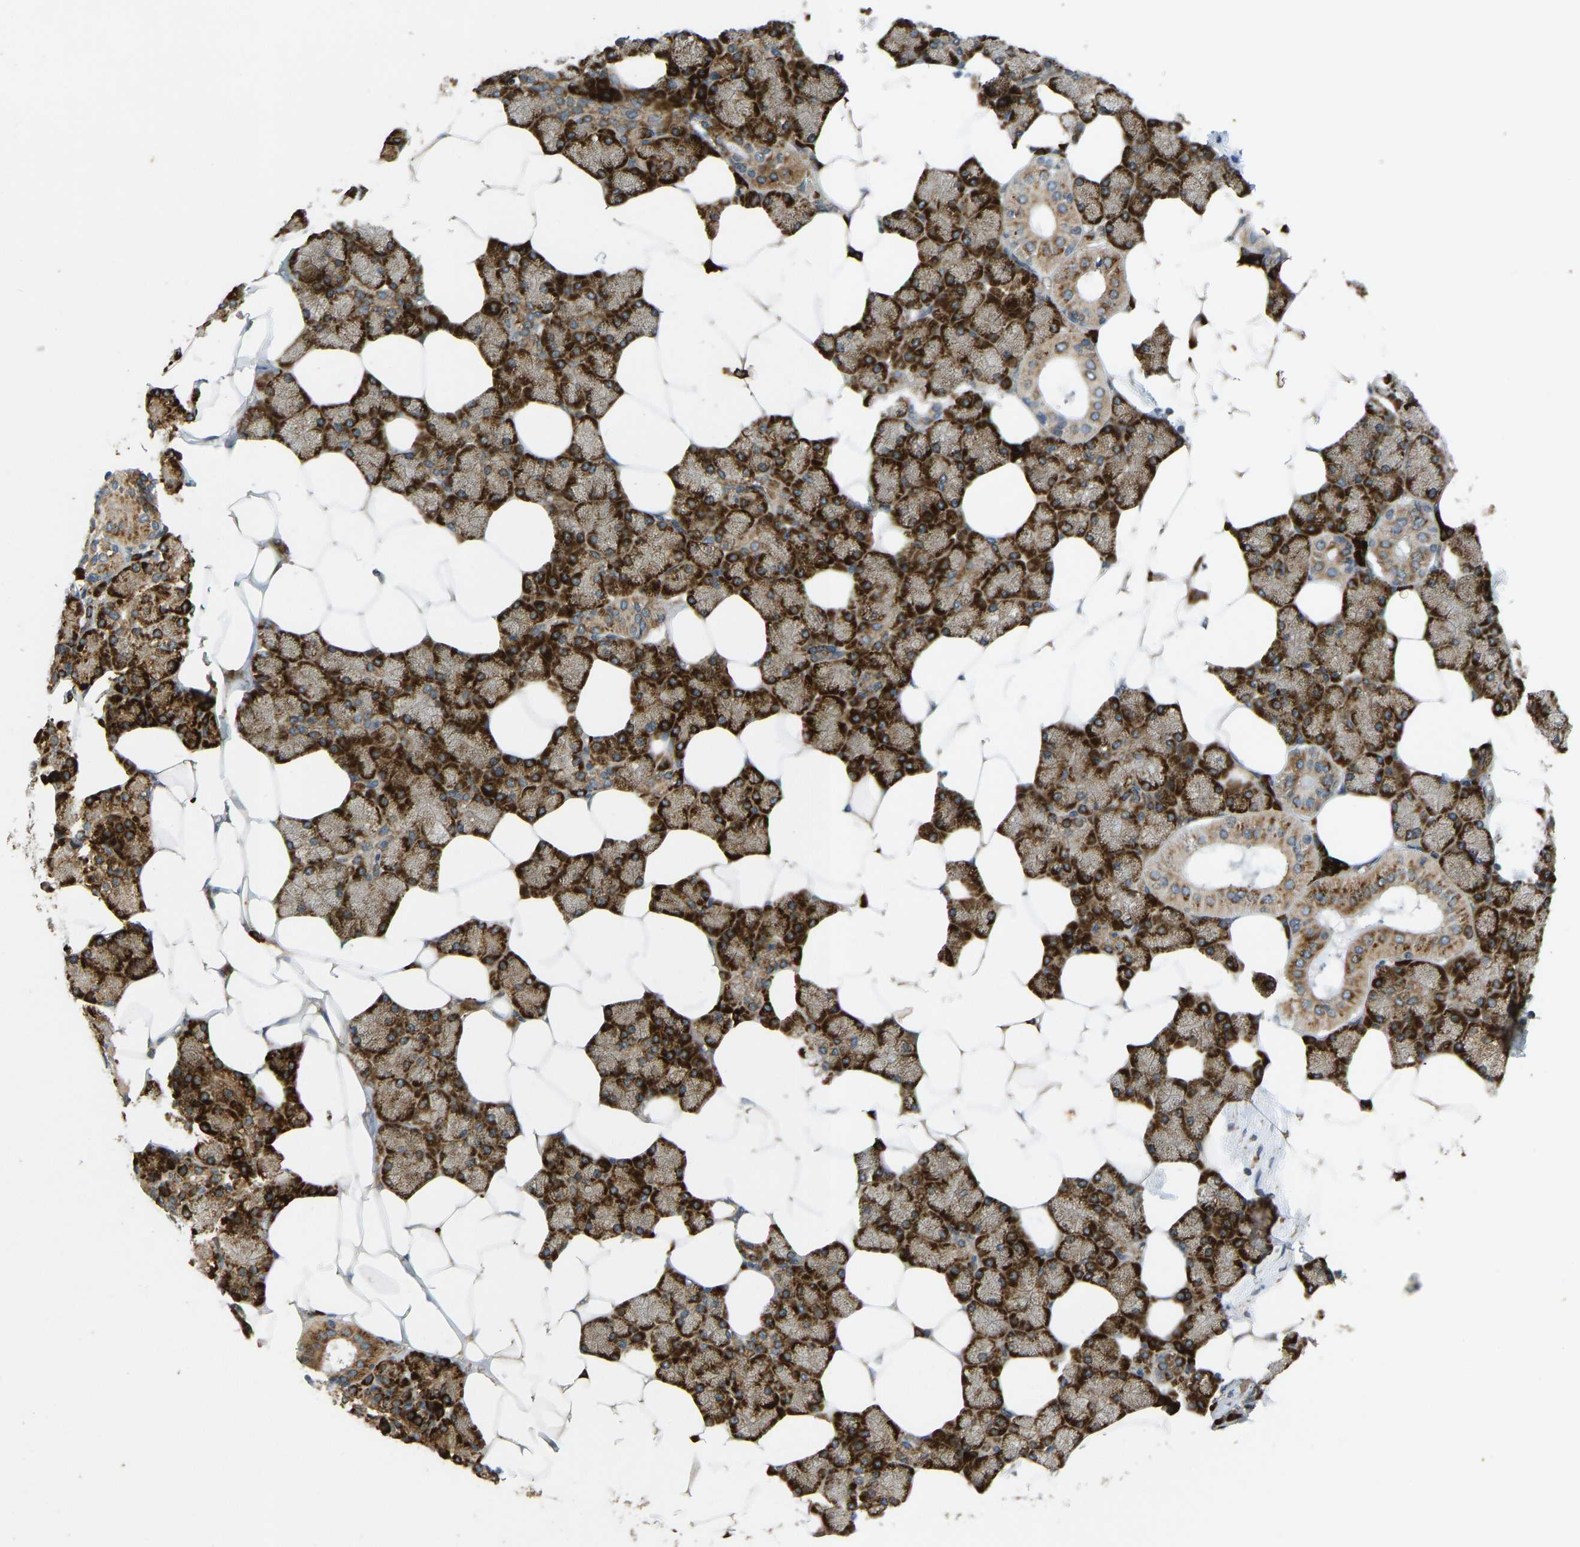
{"staining": {"intensity": "strong", "quantity": ">75%", "location": "cytoplasmic/membranous"}, "tissue": "salivary gland", "cell_type": "Glandular cells", "image_type": "normal", "snomed": [{"axis": "morphology", "description": "Normal tissue, NOS"}, {"axis": "topography", "description": "Salivary gland"}], "caption": "Benign salivary gland was stained to show a protein in brown. There is high levels of strong cytoplasmic/membranous staining in approximately >75% of glandular cells. Using DAB (brown) and hematoxylin (blue) stains, captured at high magnification using brightfield microscopy.", "gene": "RPN2", "patient": {"sex": "male", "age": 62}}